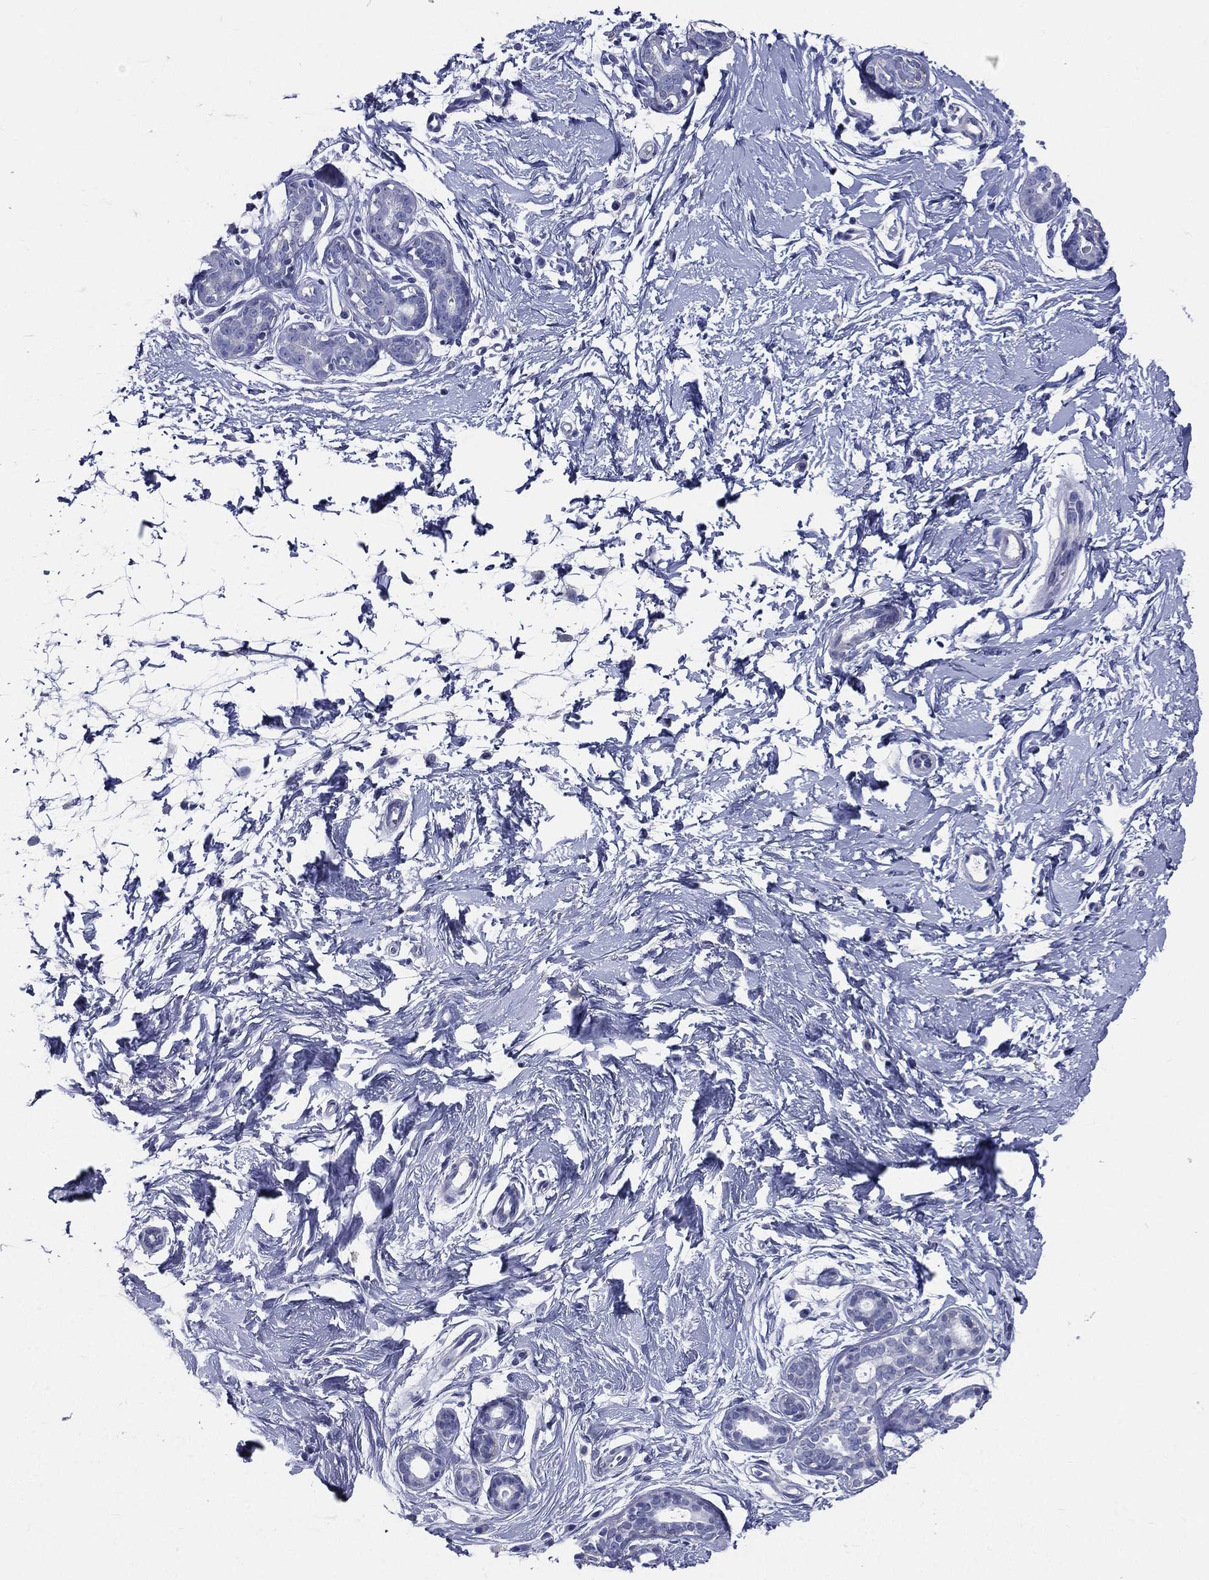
{"staining": {"intensity": "negative", "quantity": "none", "location": "none"}, "tissue": "breast", "cell_type": "Adipocytes", "image_type": "normal", "snomed": [{"axis": "morphology", "description": "Normal tissue, NOS"}, {"axis": "topography", "description": "Breast"}], "caption": "Immunohistochemical staining of unremarkable human breast displays no significant positivity in adipocytes. (Immunohistochemistry, brightfield microscopy, high magnification).", "gene": "DPYS", "patient": {"sex": "female", "age": 37}}